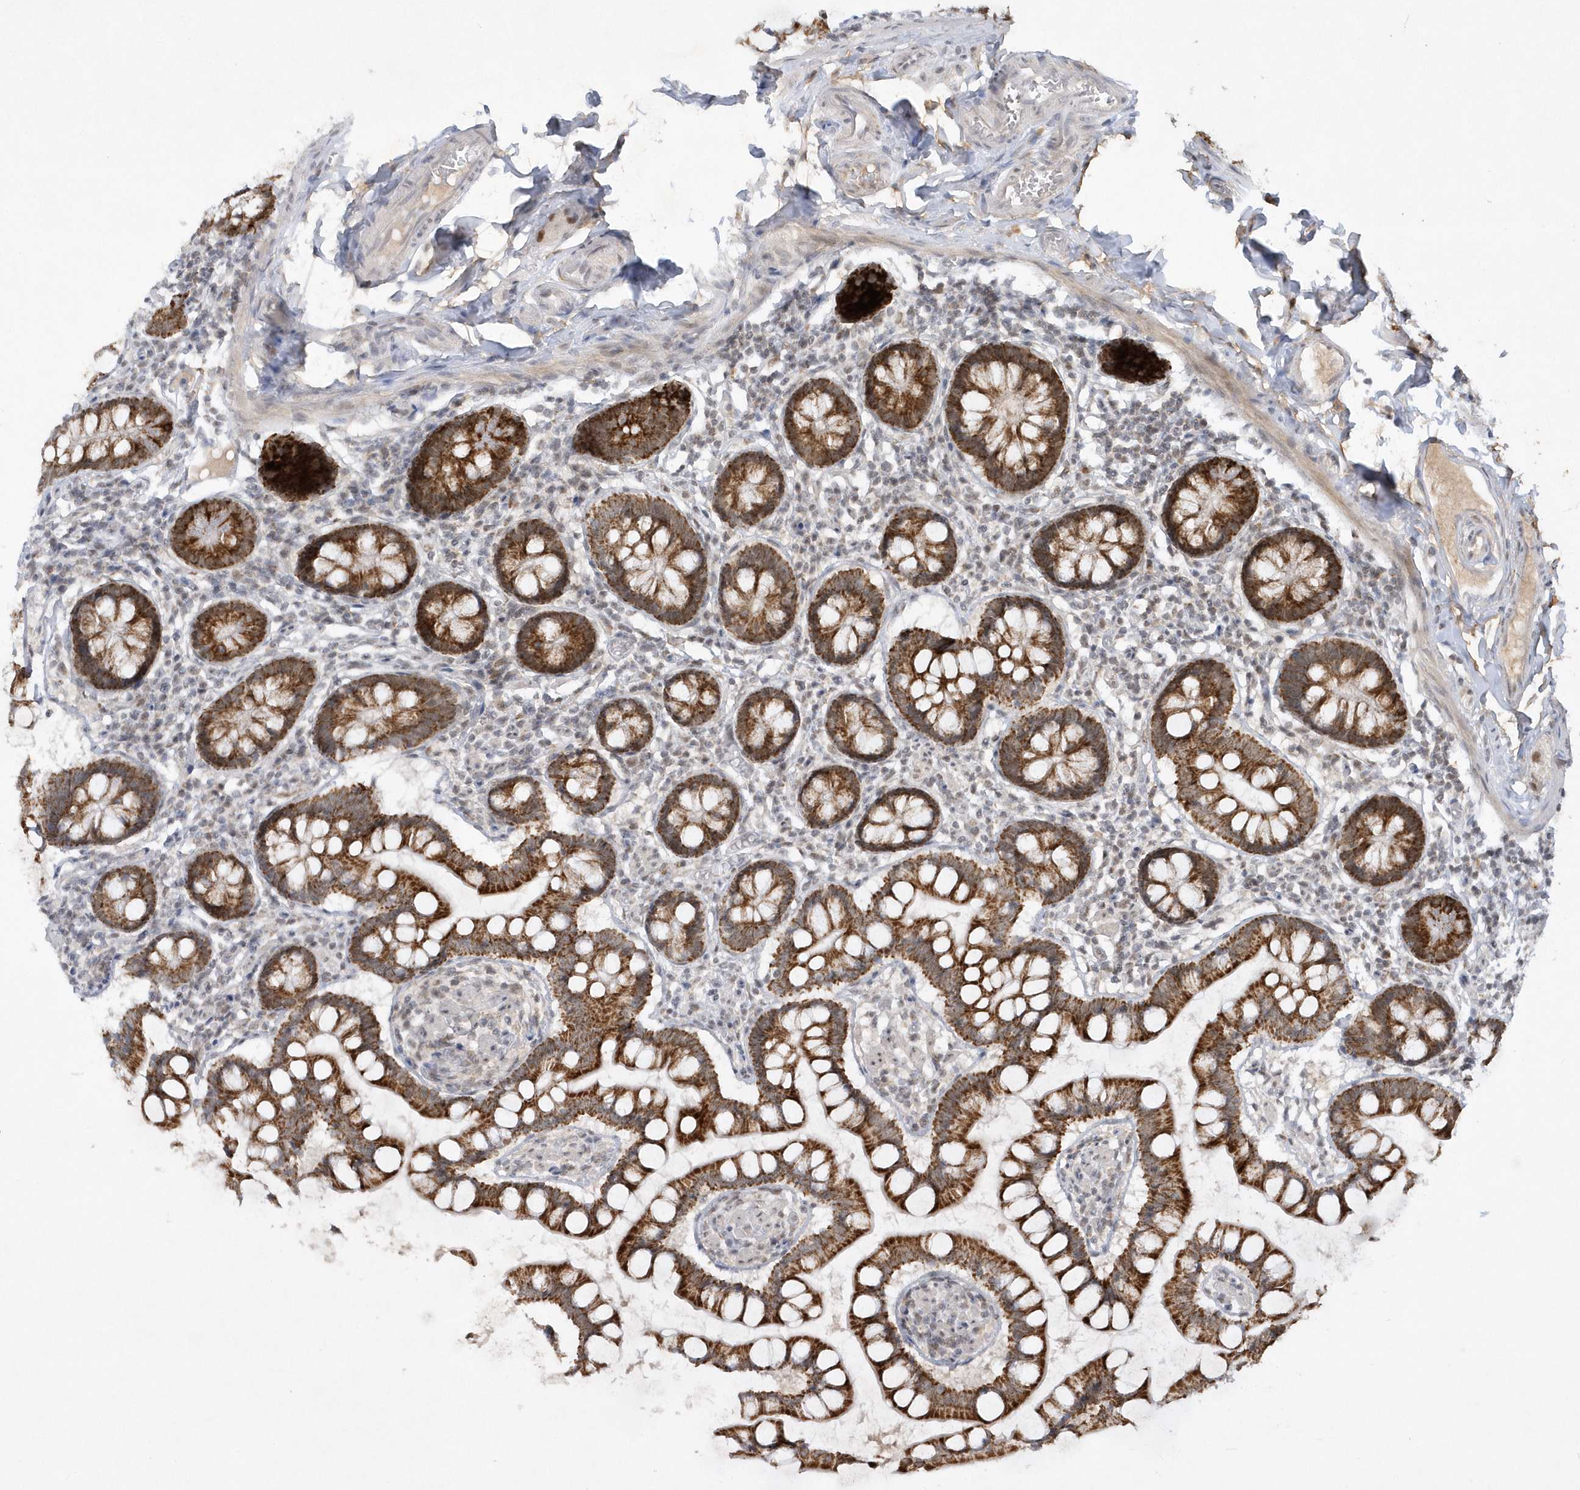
{"staining": {"intensity": "strong", "quantity": ">75%", "location": "cytoplasmic/membranous"}, "tissue": "small intestine", "cell_type": "Glandular cells", "image_type": "normal", "snomed": [{"axis": "morphology", "description": "Normal tissue, NOS"}, {"axis": "topography", "description": "Small intestine"}], "caption": "Small intestine stained with a protein marker displays strong staining in glandular cells.", "gene": "CPSF3", "patient": {"sex": "male", "age": 41}}